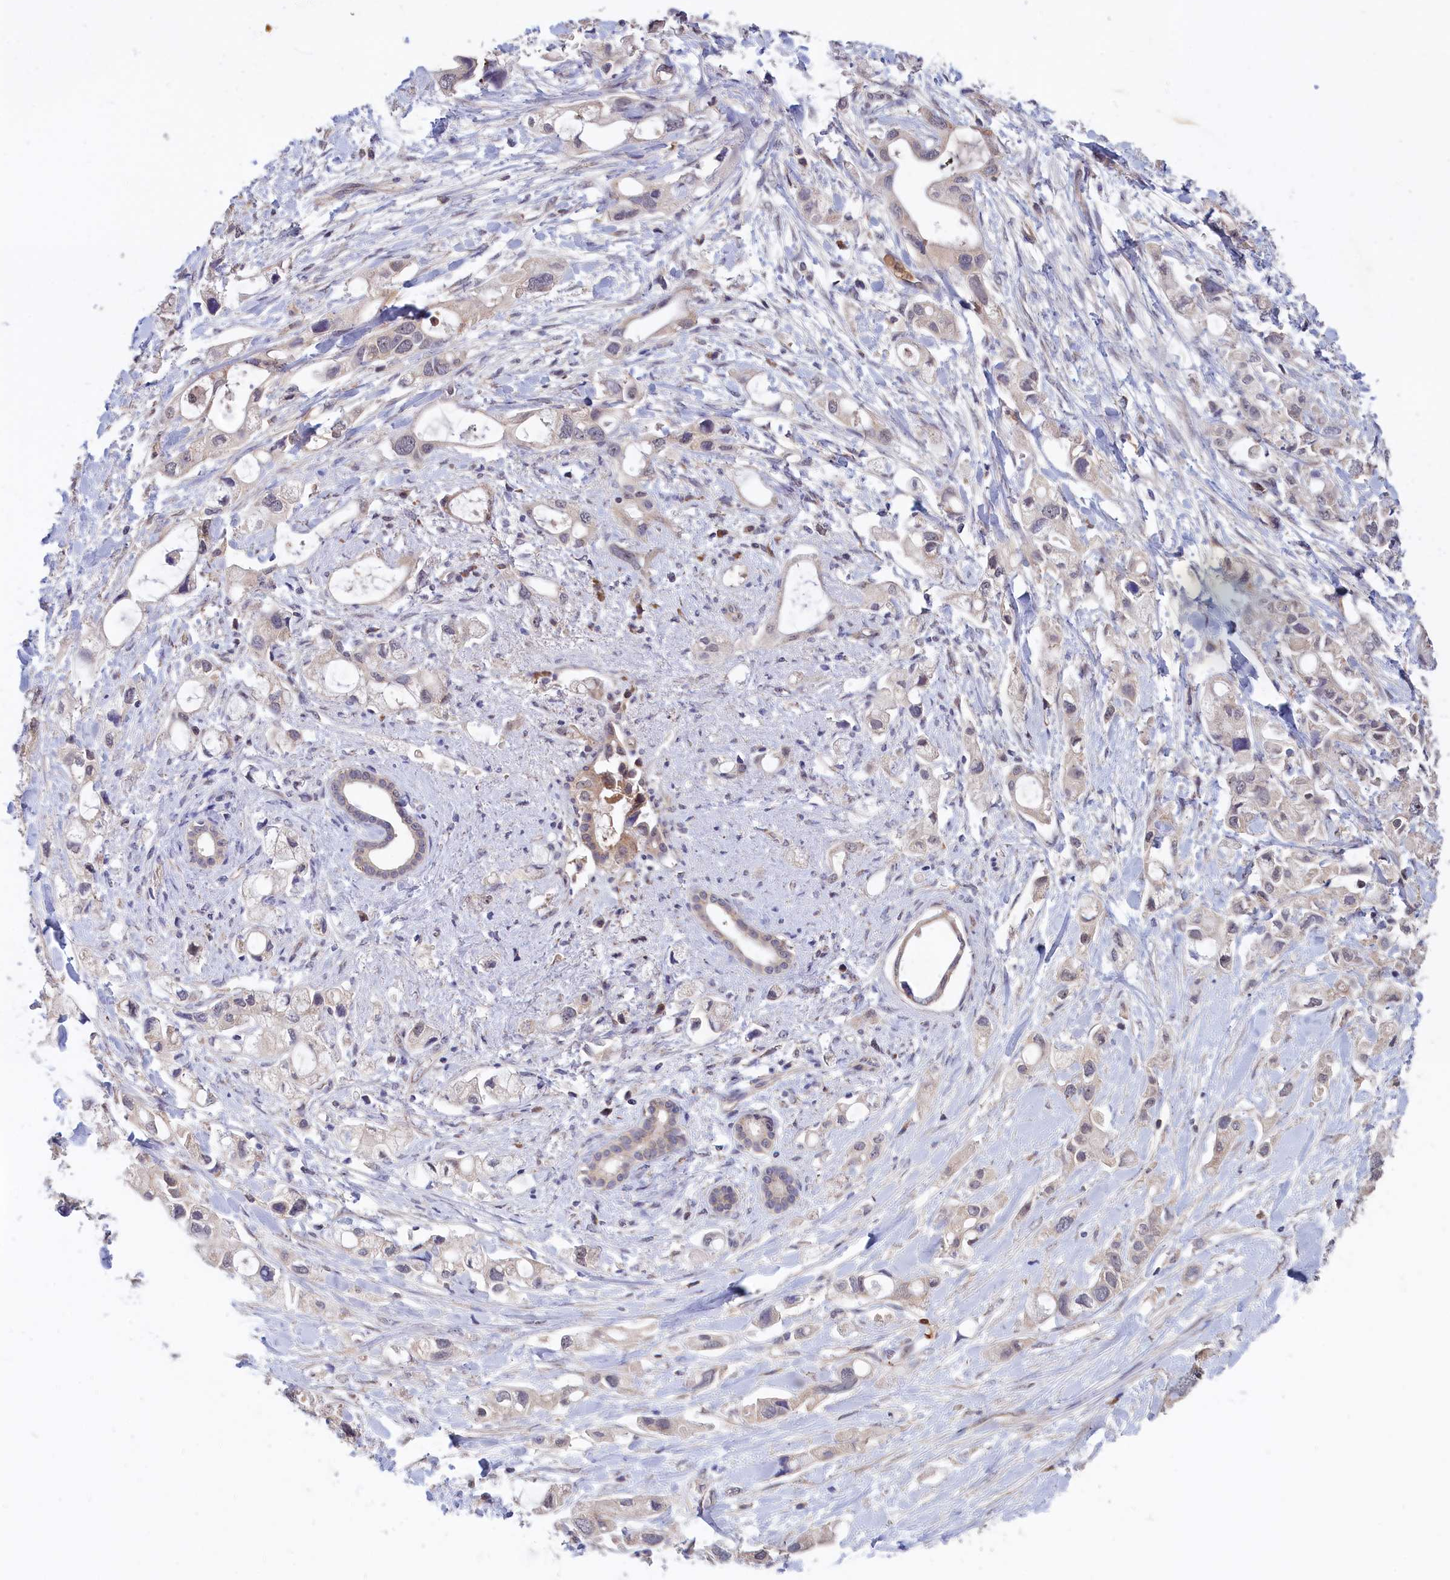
{"staining": {"intensity": "weak", "quantity": "<25%", "location": "cytoplasmic/membranous"}, "tissue": "pancreatic cancer", "cell_type": "Tumor cells", "image_type": "cancer", "snomed": [{"axis": "morphology", "description": "Adenocarcinoma, NOS"}, {"axis": "topography", "description": "Pancreas"}], "caption": "The histopathology image exhibits no significant staining in tumor cells of pancreatic adenocarcinoma. (DAB (3,3'-diaminobenzidine) IHC, high magnification).", "gene": "EPB41L4B", "patient": {"sex": "female", "age": 56}}